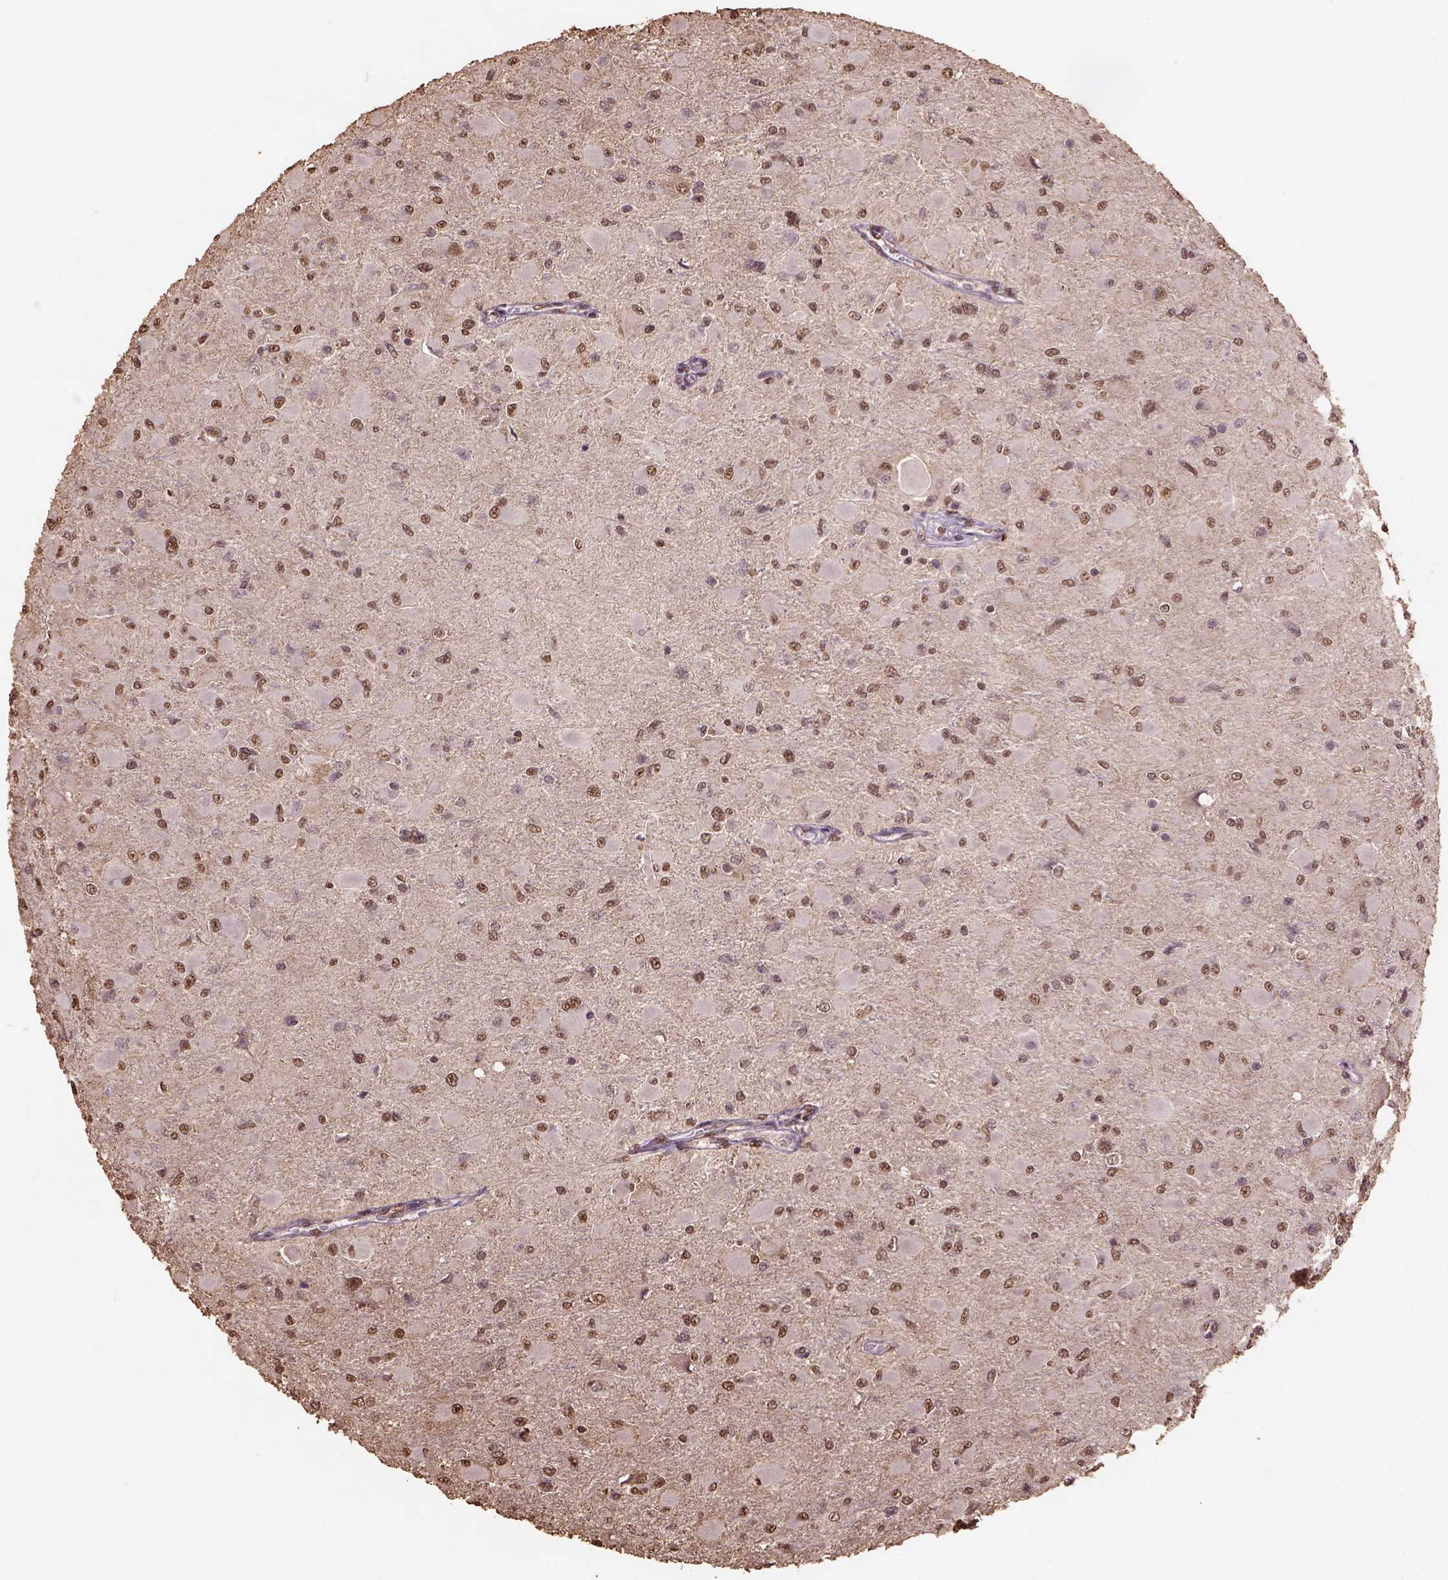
{"staining": {"intensity": "moderate", "quantity": ">75%", "location": "nuclear"}, "tissue": "glioma", "cell_type": "Tumor cells", "image_type": "cancer", "snomed": [{"axis": "morphology", "description": "Glioma, malignant, High grade"}, {"axis": "topography", "description": "Cerebral cortex"}], "caption": "Glioma stained with a brown dye reveals moderate nuclear positive positivity in approximately >75% of tumor cells.", "gene": "CSTF2T", "patient": {"sex": "female", "age": 36}}